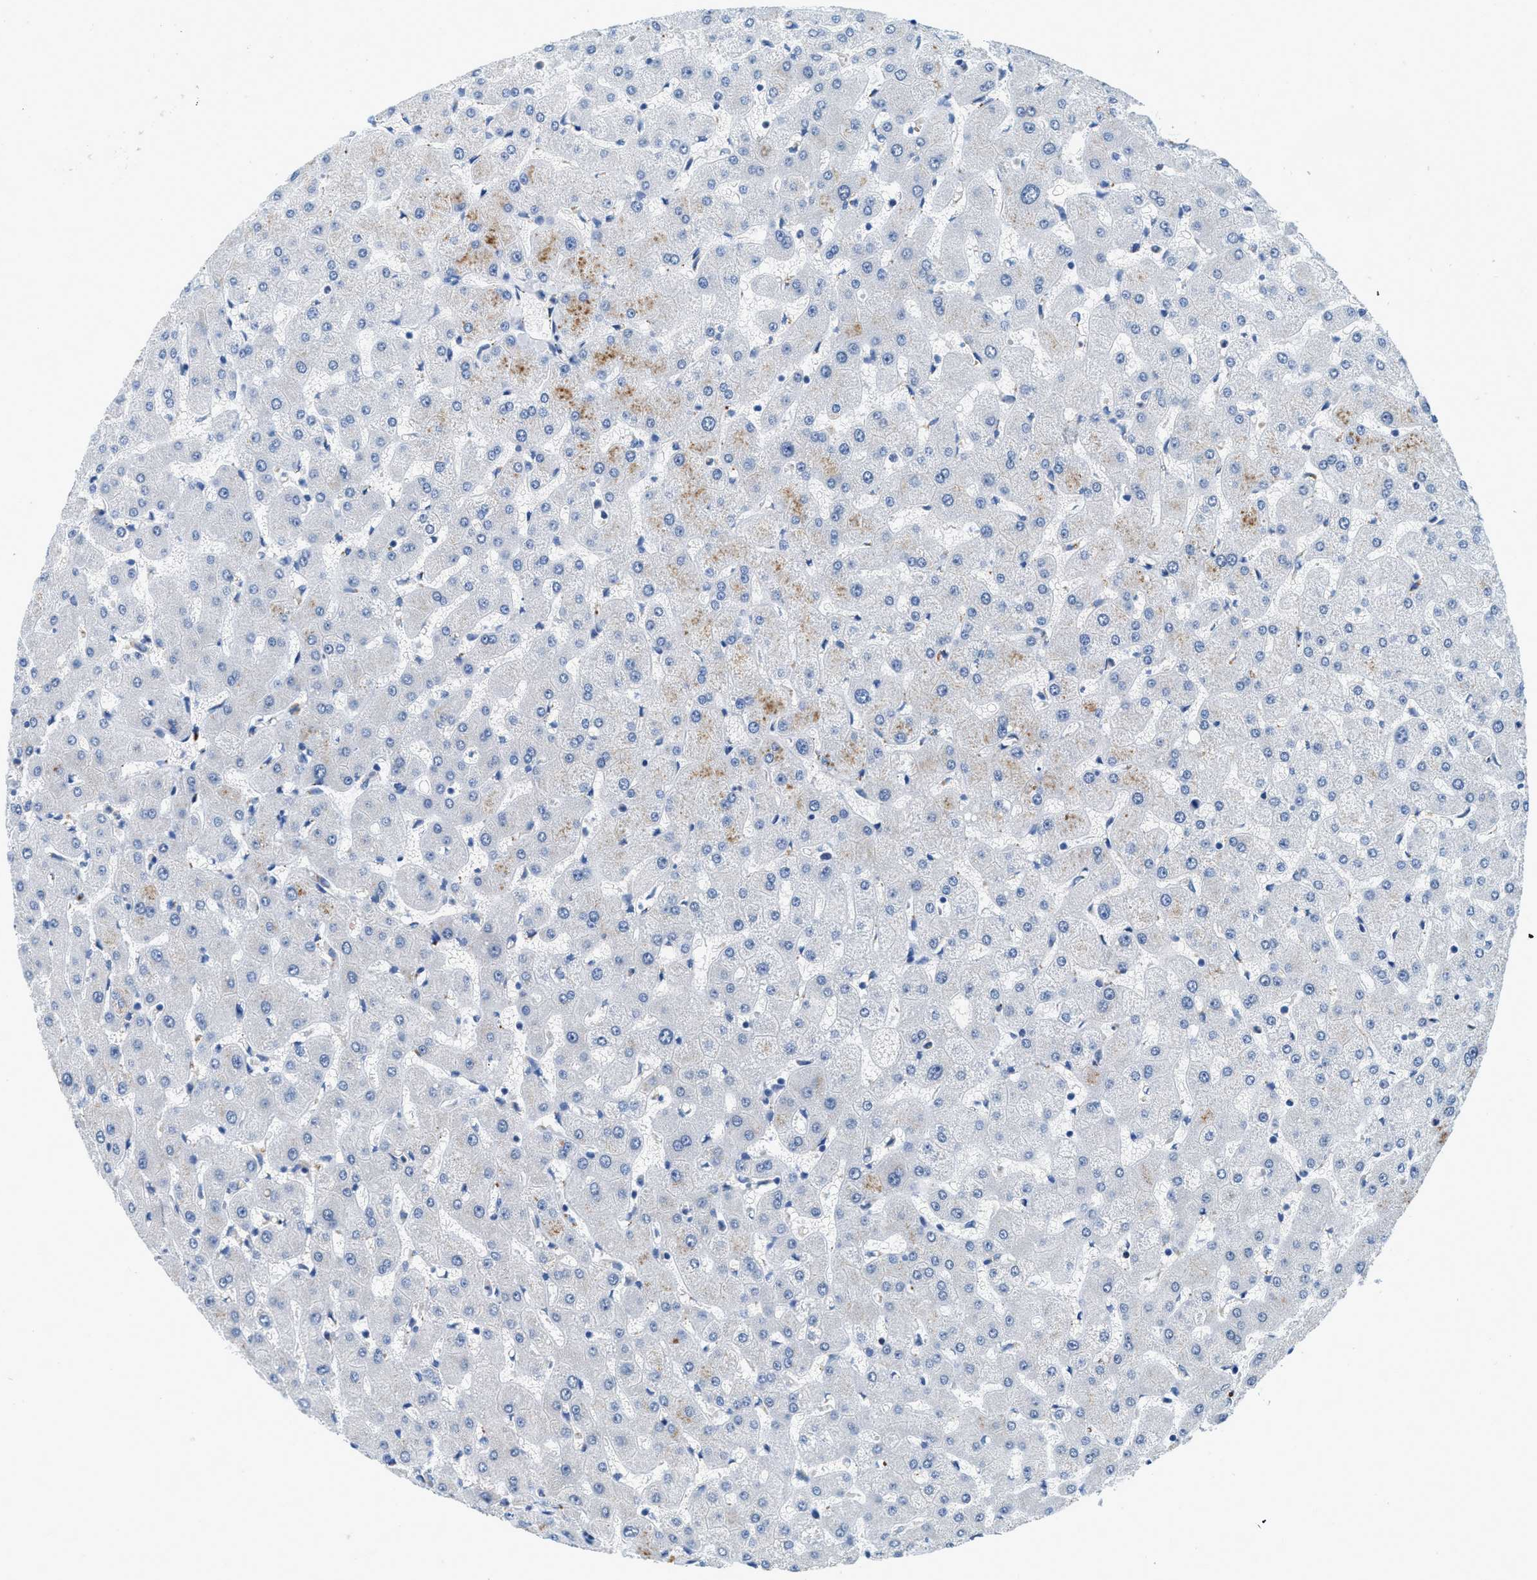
{"staining": {"intensity": "negative", "quantity": "none", "location": "none"}, "tissue": "liver", "cell_type": "Cholangiocytes", "image_type": "normal", "snomed": [{"axis": "morphology", "description": "Normal tissue, NOS"}, {"axis": "topography", "description": "Liver"}], "caption": "High power microscopy image of an immunohistochemistry image of normal liver, revealing no significant expression in cholangiocytes.", "gene": "TSPAN3", "patient": {"sex": "female", "age": 63}}